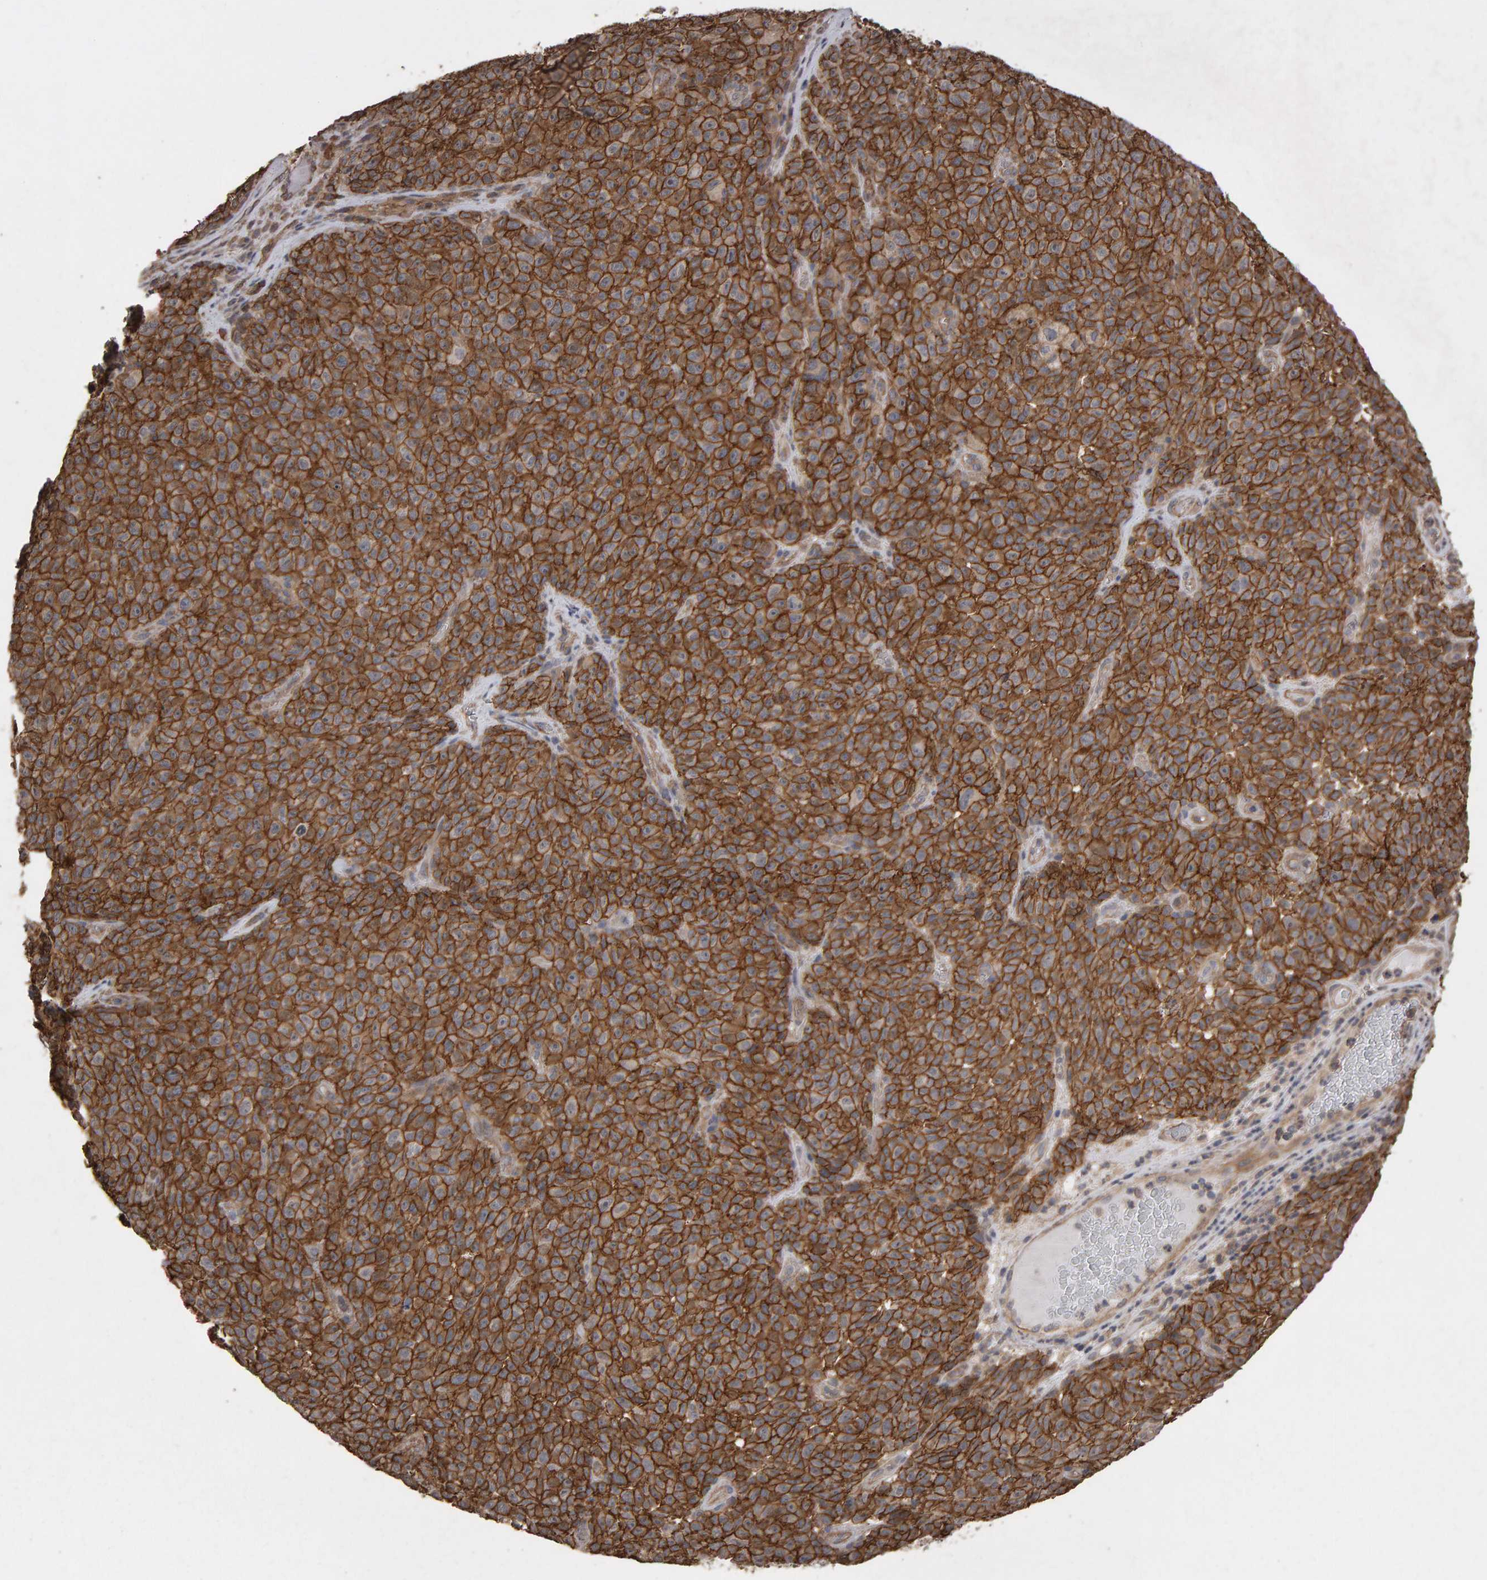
{"staining": {"intensity": "strong", "quantity": ">75%", "location": "cytoplasmic/membranous"}, "tissue": "melanoma", "cell_type": "Tumor cells", "image_type": "cancer", "snomed": [{"axis": "morphology", "description": "Malignant melanoma, NOS"}, {"axis": "topography", "description": "Skin"}], "caption": "Human melanoma stained with a brown dye exhibits strong cytoplasmic/membranous positive expression in about >75% of tumor cells.", "gene": "SCRIB", "patient": {"sex": "female", "age": 82}}